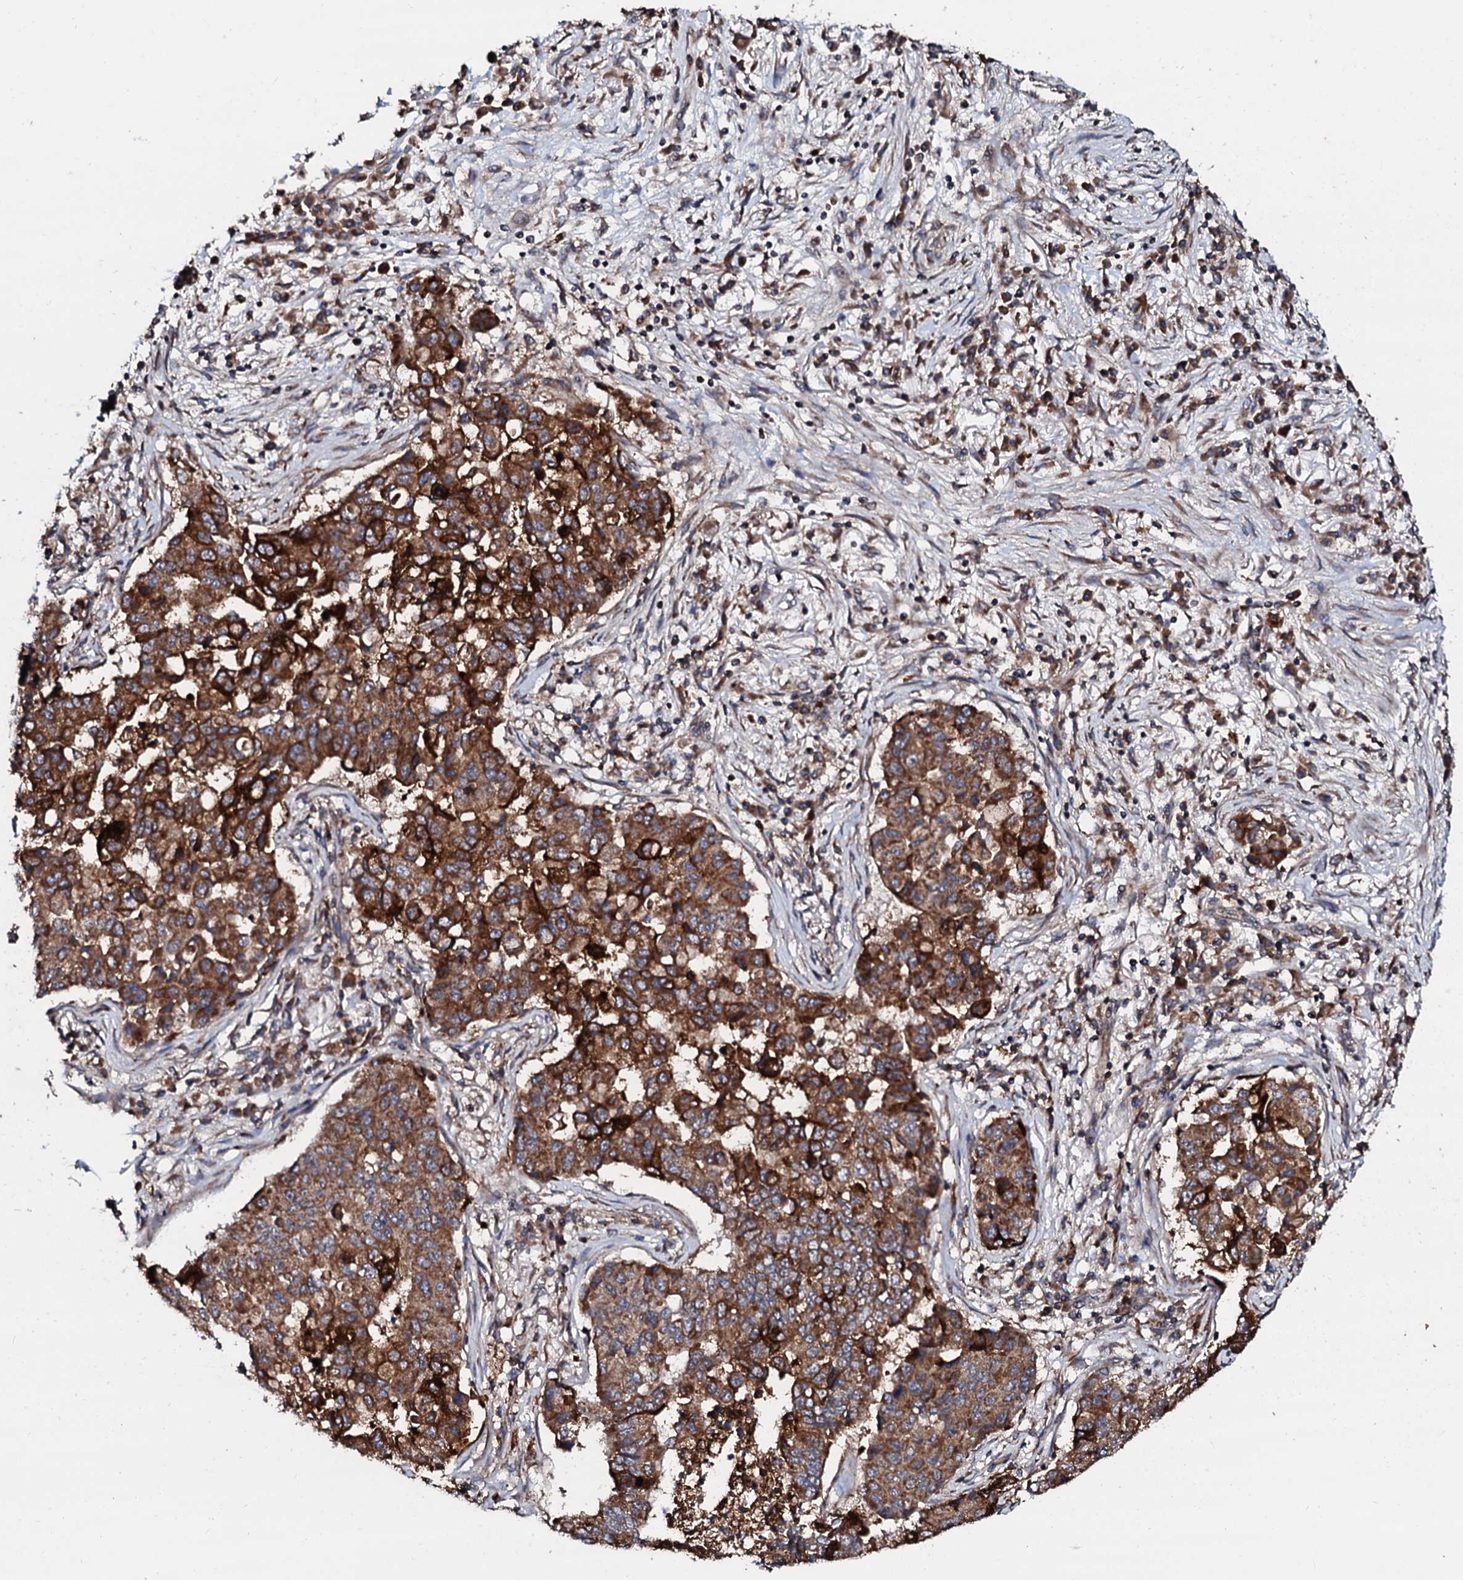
{"staining": {"intensity": "strong", "quantity": ">75%", "location": "cytoplasmic/membranous"}, "tissue": "lung cancer", "cell_type": "Tumor cells", "image_type": "cancer", "snomed": [{"axis": "morphology", "description": "Squamous cell carcinoma, NOS"}, {"axis": "topography", "description": "Lung"}], "caption": "A high-resolution photomicrograph shows immunohistochemistry (IHC) staining of lung cancer, which shows strong cytoplasmic/membranous positivity in about >75% of tumor cells. Using DAB (brown) and hematoxylin (blue) stains, captured at high magnification using brightfield microscopy.", "gene": "SDHAF2", "patient": {"sex": "male", "age": 74}}